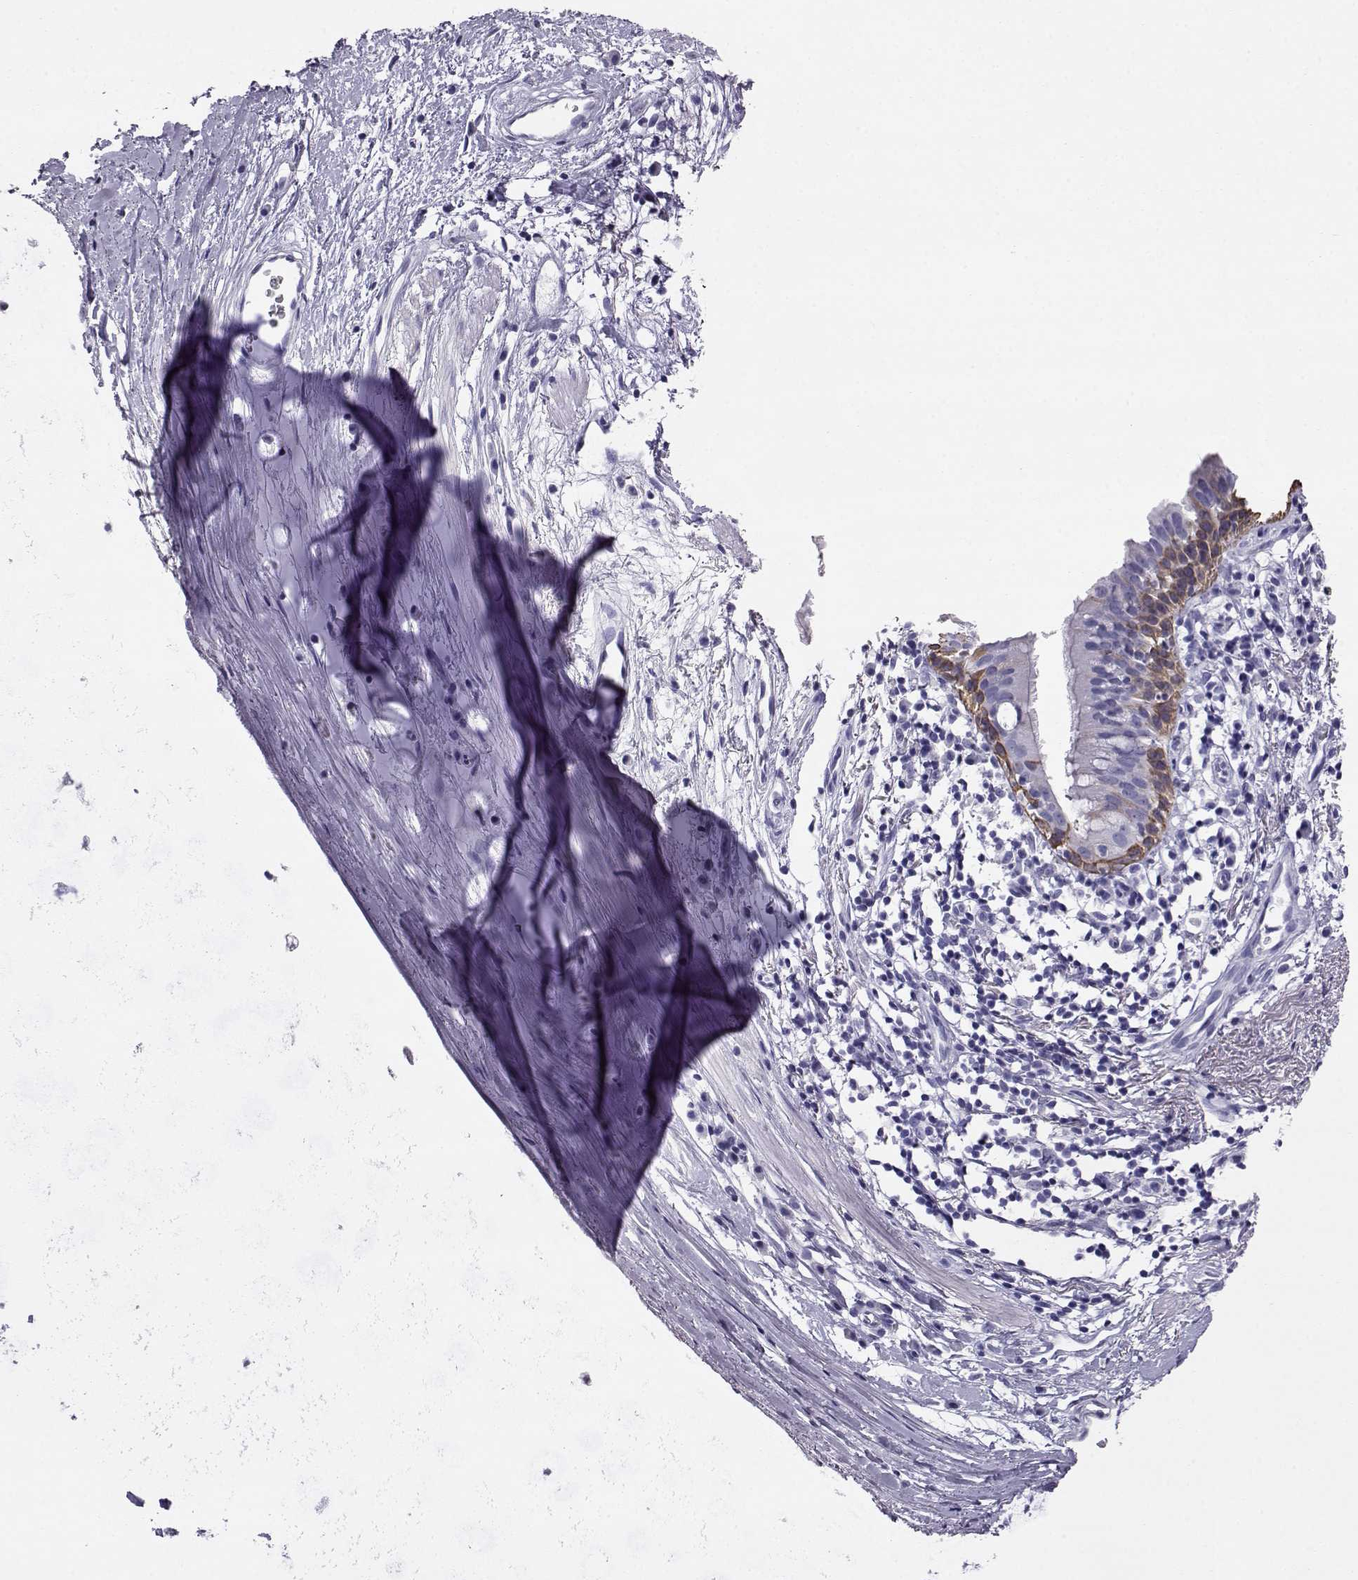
{"staining": {"intensity": "moderate", "quantity": "<25%", "location": "cytoplasmic/membranous"}, "tissue": "bronchus", "cell_type": "Respiratory epithelial cells", "image_type": "normal", "snomed": [{"axis": "morphology", "description": "Normal tissue, NOS"}, {"axis": "topography", "description": "Cartilage tissue"}, {"axis": "topography", "description": "Bronchus"}], "caption": "Immunohistochemistry of benign bronchus exhibits low levels of moderate cytoplasmic/membranous positivity in approximately <25% of respiratory epithelial cells.", "gene": "AKR1B1", "patient": {"sex": "male", "age": 58}}